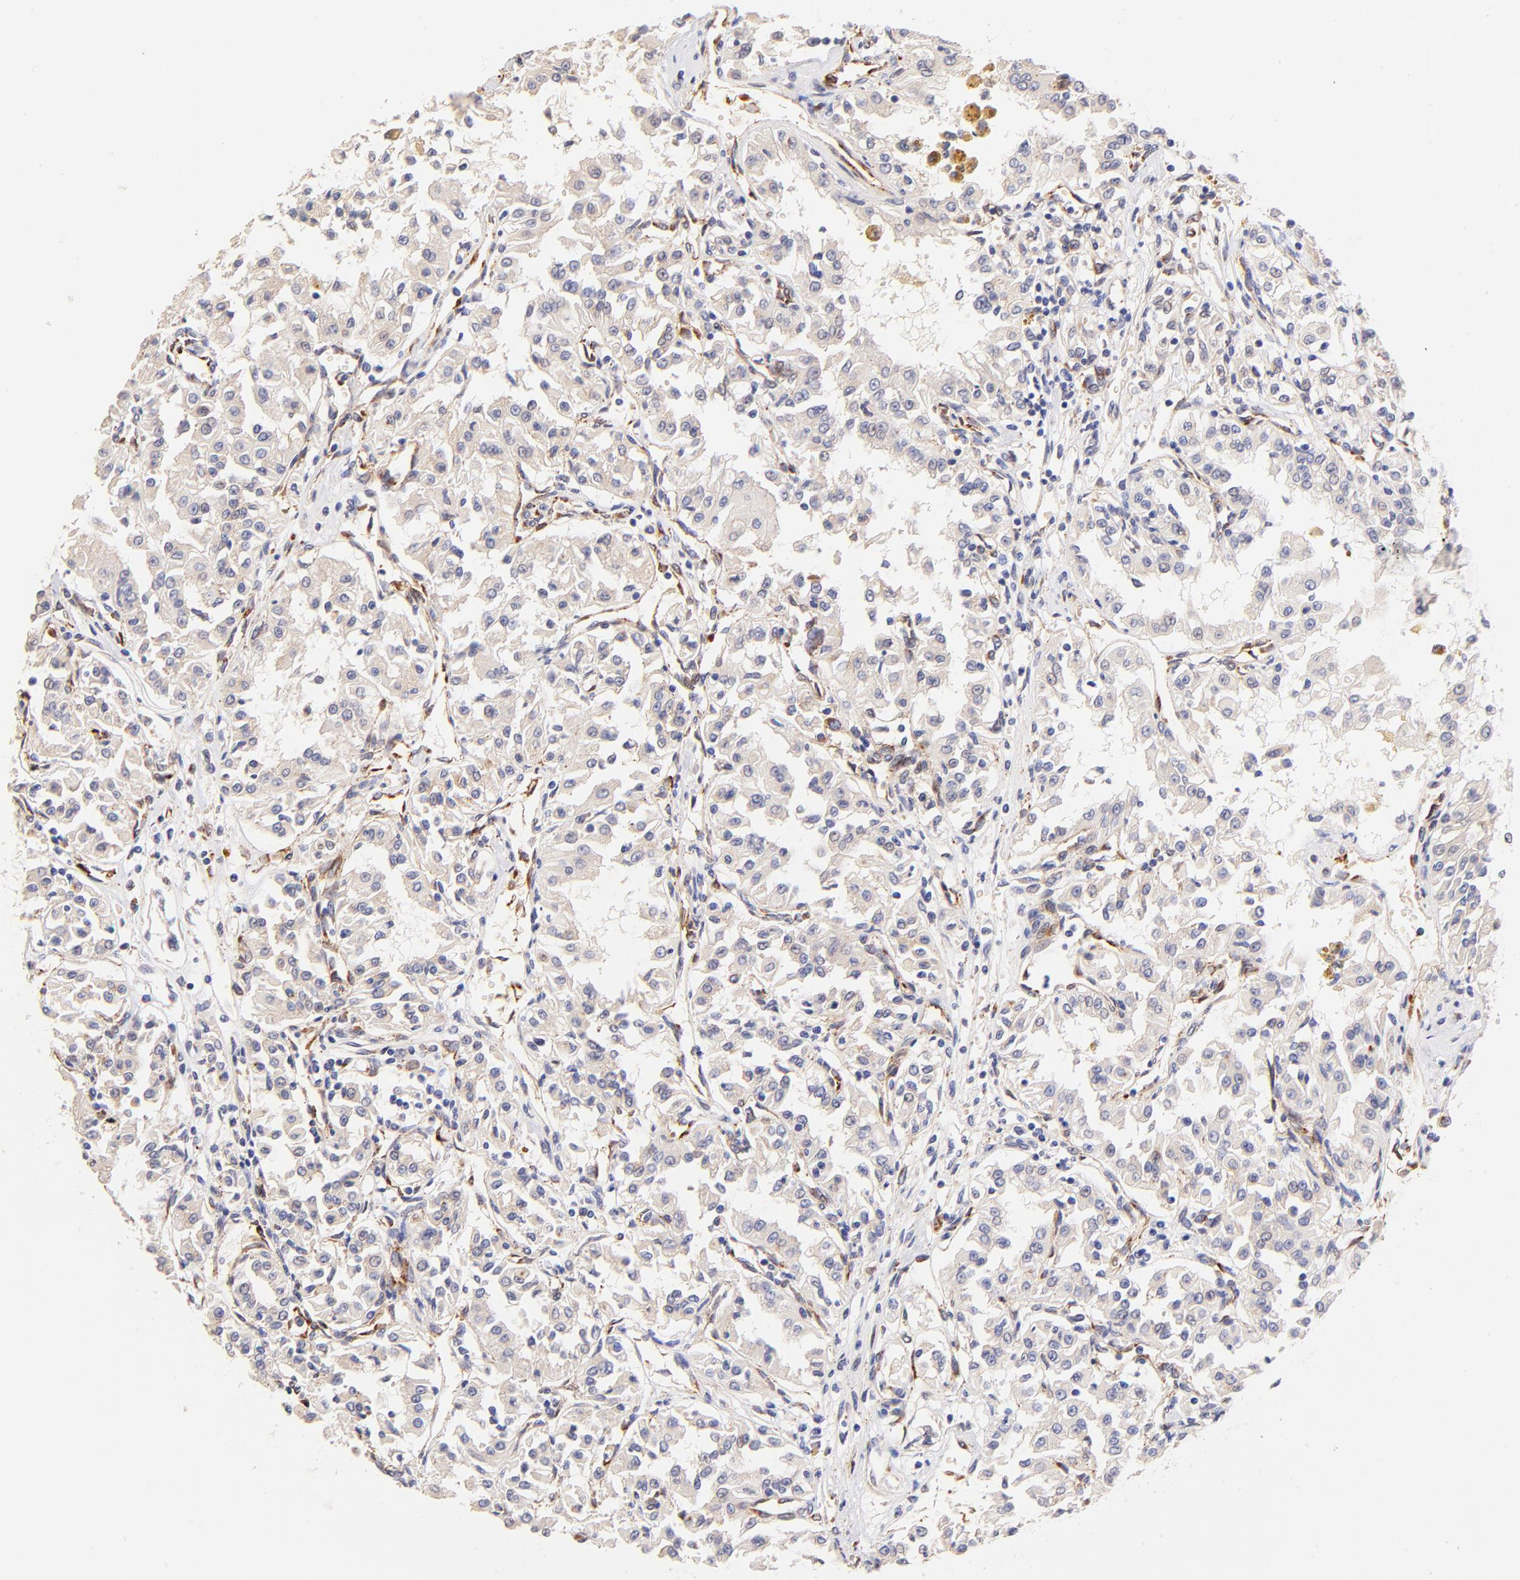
{"staining": {"intensity": "negative", "quantity": "none", "location": "none"}, "tissue": "renal cancer", "cell_type": "Tumor cells", "image_type": "cancer", "snomed": [{"axis": "morphology", "description": "Adenocarcinoma, NOS"}, {"axis": "topography", "description": "Kidney"}], "caption": "Renal cancer stained for a protein using immunohistochemistry (IHC) shows no staining tumor cells.", "gene": "SPARC", "patient": {"sex": "male", "age": 78}}